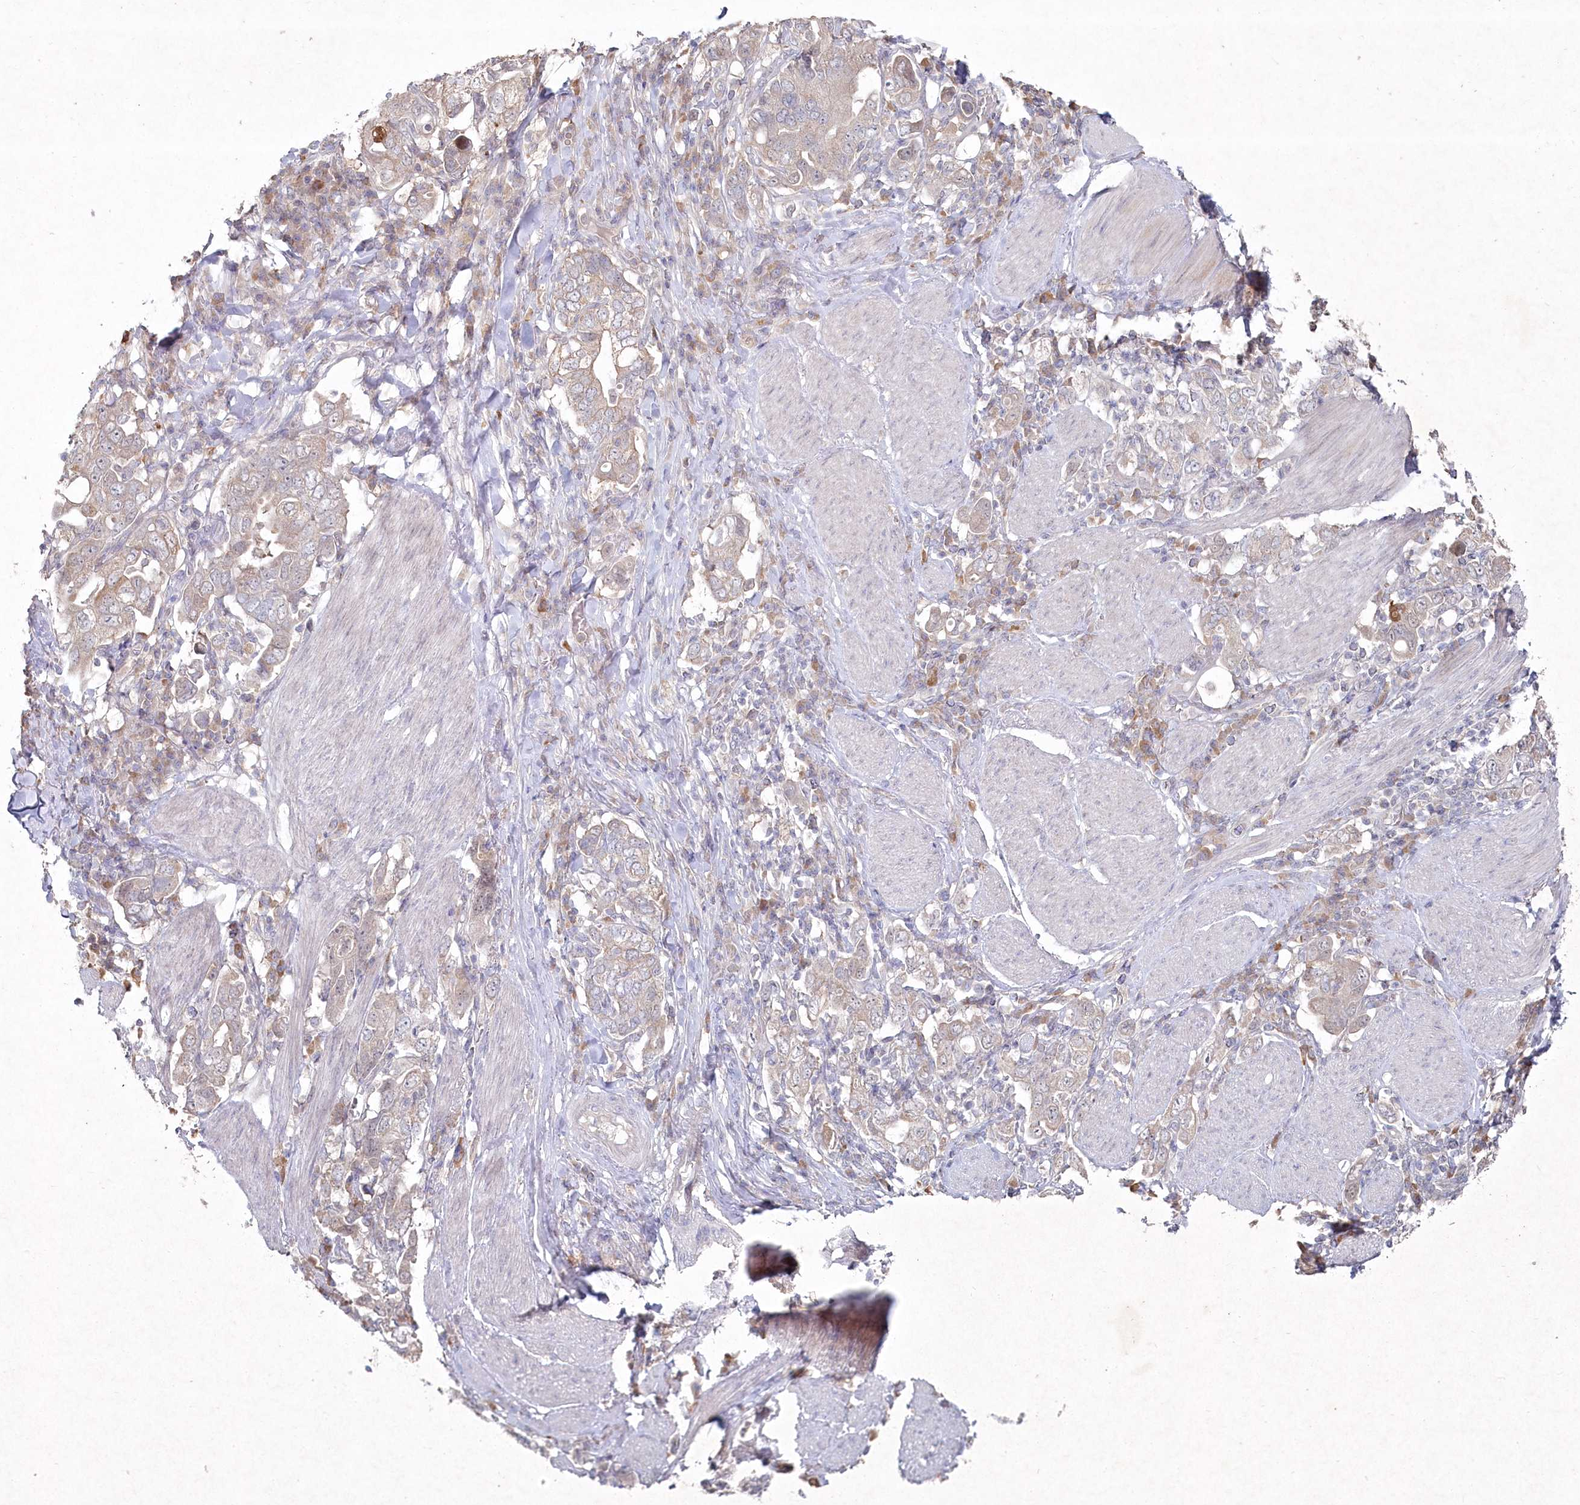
{"staining": {"intensity": "negative", "quantity": "none", "location": "none"}, "tissue": "stomach cancer", "cell_type": "Tumor cells", "image_type": "cancer", "snomed": [{"axis": "morphology", "description": "Adenocarcinoma, NOS"}, {"axis": "topography", "description": "Stomach, upper"}], "caption": "The photomicrograph demonstrates no staining of tumor cells in stomach cancer (adenocarcinoma).", "gene": "TGFBRAP1", "patient": {"sex": "male", "age": 62}}